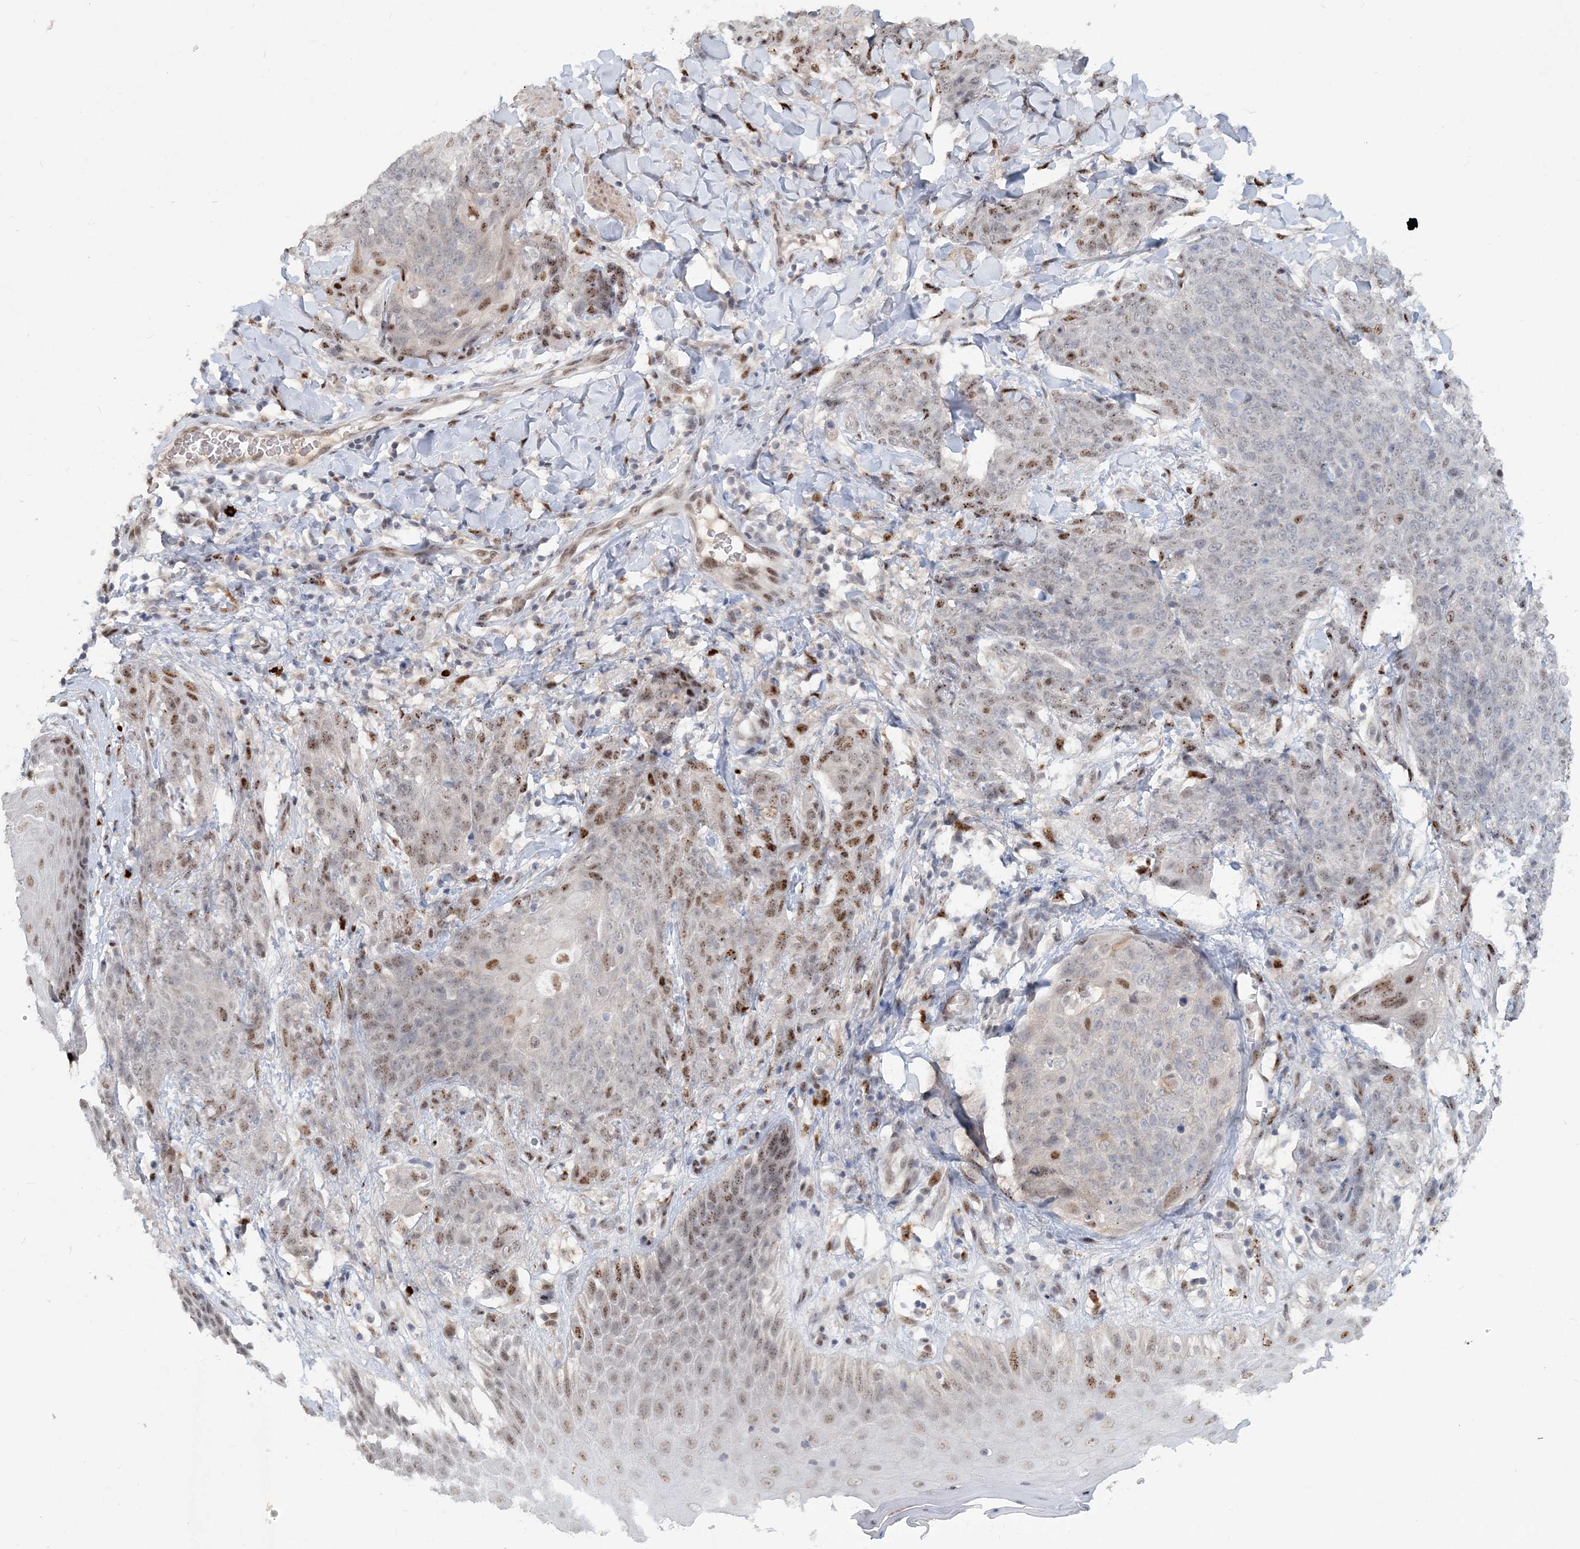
{"staining": {"intensity": "moderate", "quantity": "<25%", "location": "nuclear"}, "tissue": "skin cancer", "cell_type": "Tumor cells", "image_type": "cancer", "snomed": [{"axis": "morphology", "description": "Squamous cell carcinoma, NOS"}, {"axis": "topography", "description": "Skin"}, {"axis": "topography", "description": "Vulva"}], "caption": "DAB immunohistochemical staining of skin squamous cell carcinoma demonstrates moderate nuclear protein staining in about <25% of tumor cells.", "gene": "GIN1", "patient": {"sex": "female", "age": 85}}